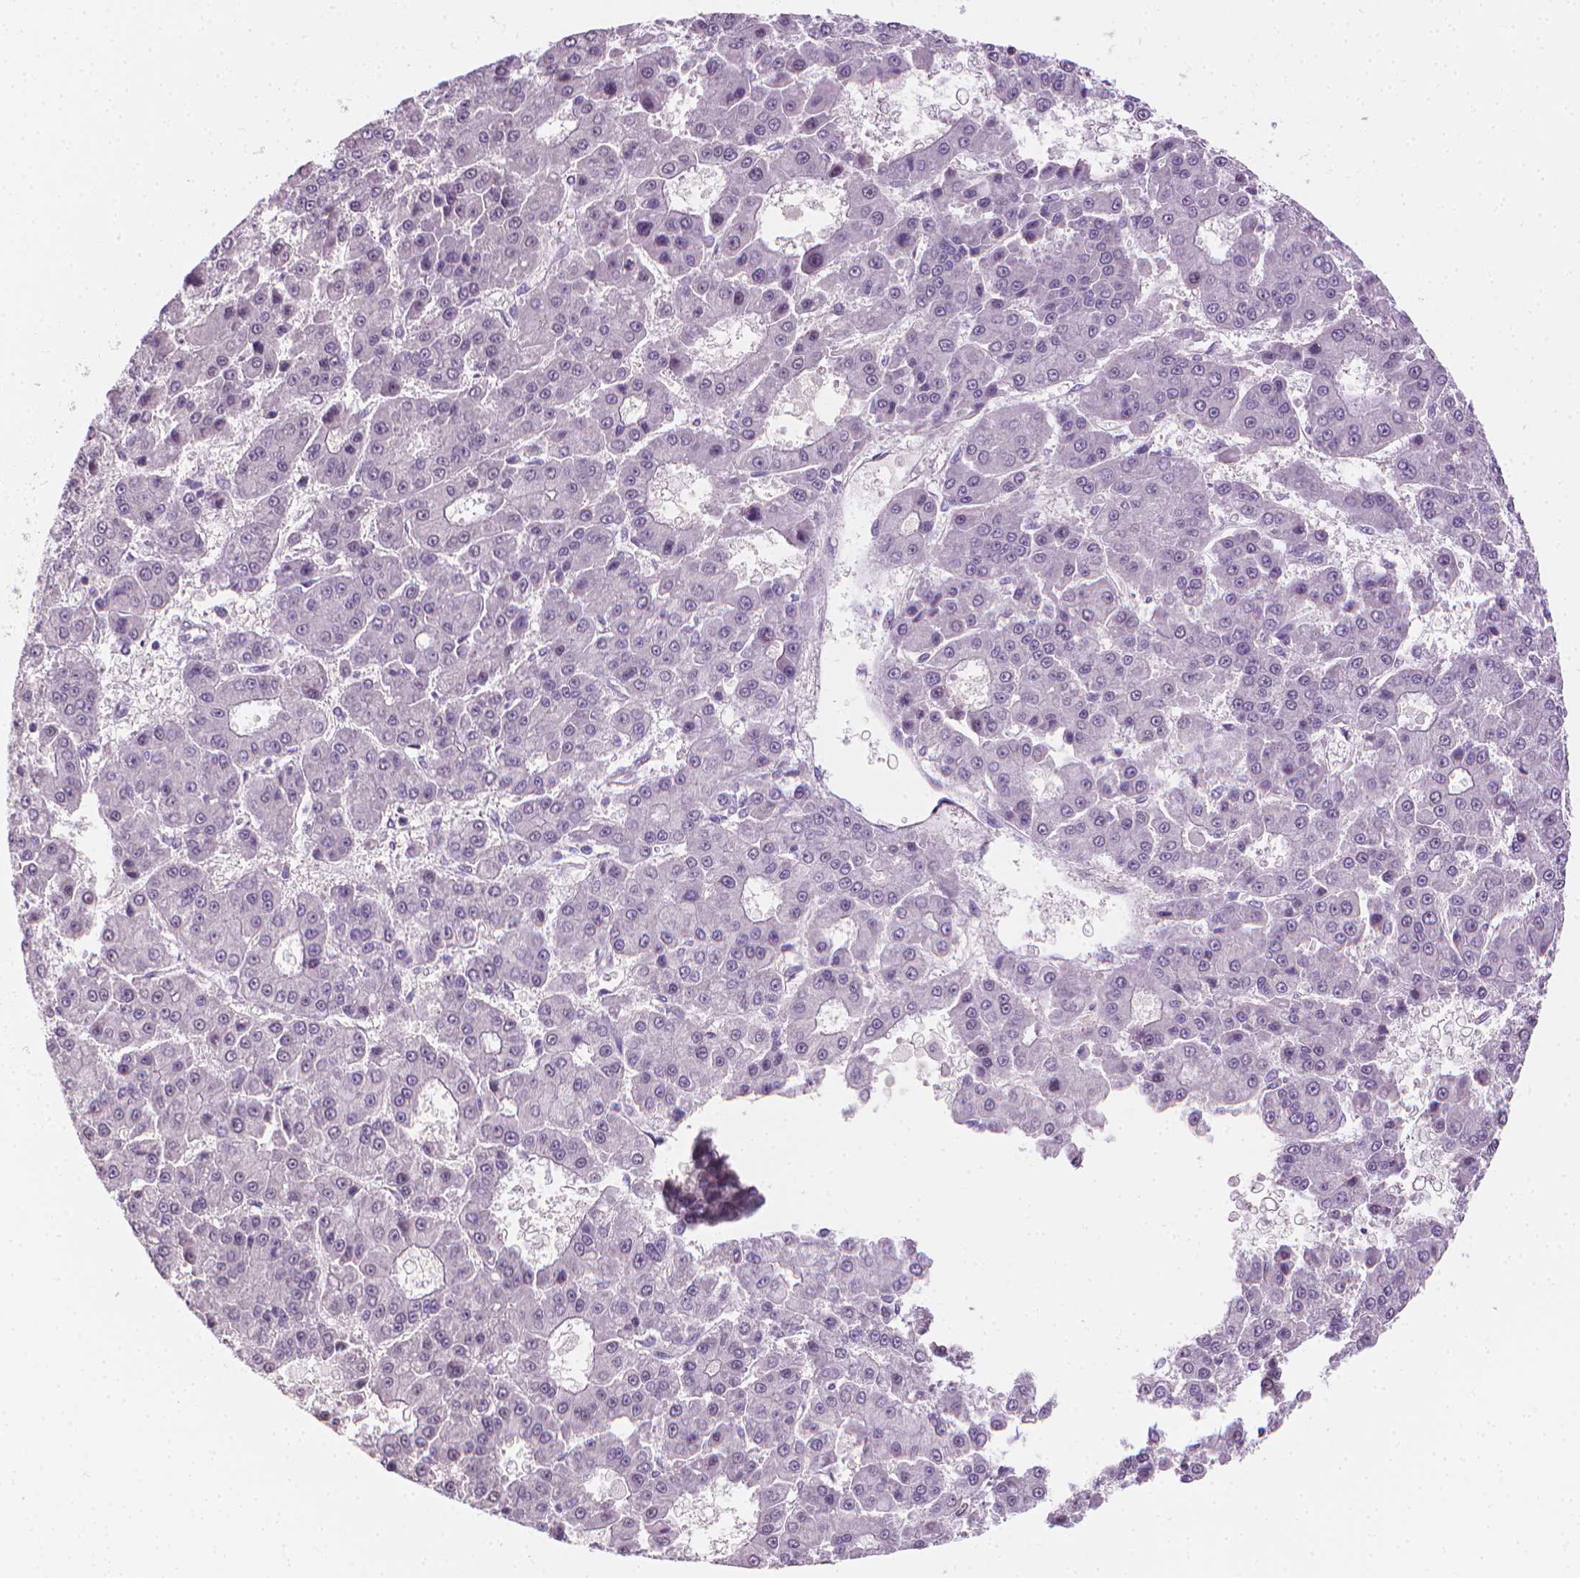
{"staining": {"intensity": "negative", "quantity": "none", "location": "none"}, "tissue": "liver cancer", "cell_type": "Tumor cells", "image_type": "cancer", "snomed": [{"axis": "morphology", "description": "Carcinoma, Hepatocellular, NOS"}, {"axis": "topography", "description": "Liver"}], "caption": "Liver cancer stained for a protein using IHC reveals no staining tumor cells.", "gene": "NCAN", "patient": {"sex": "male", "age": 70}}